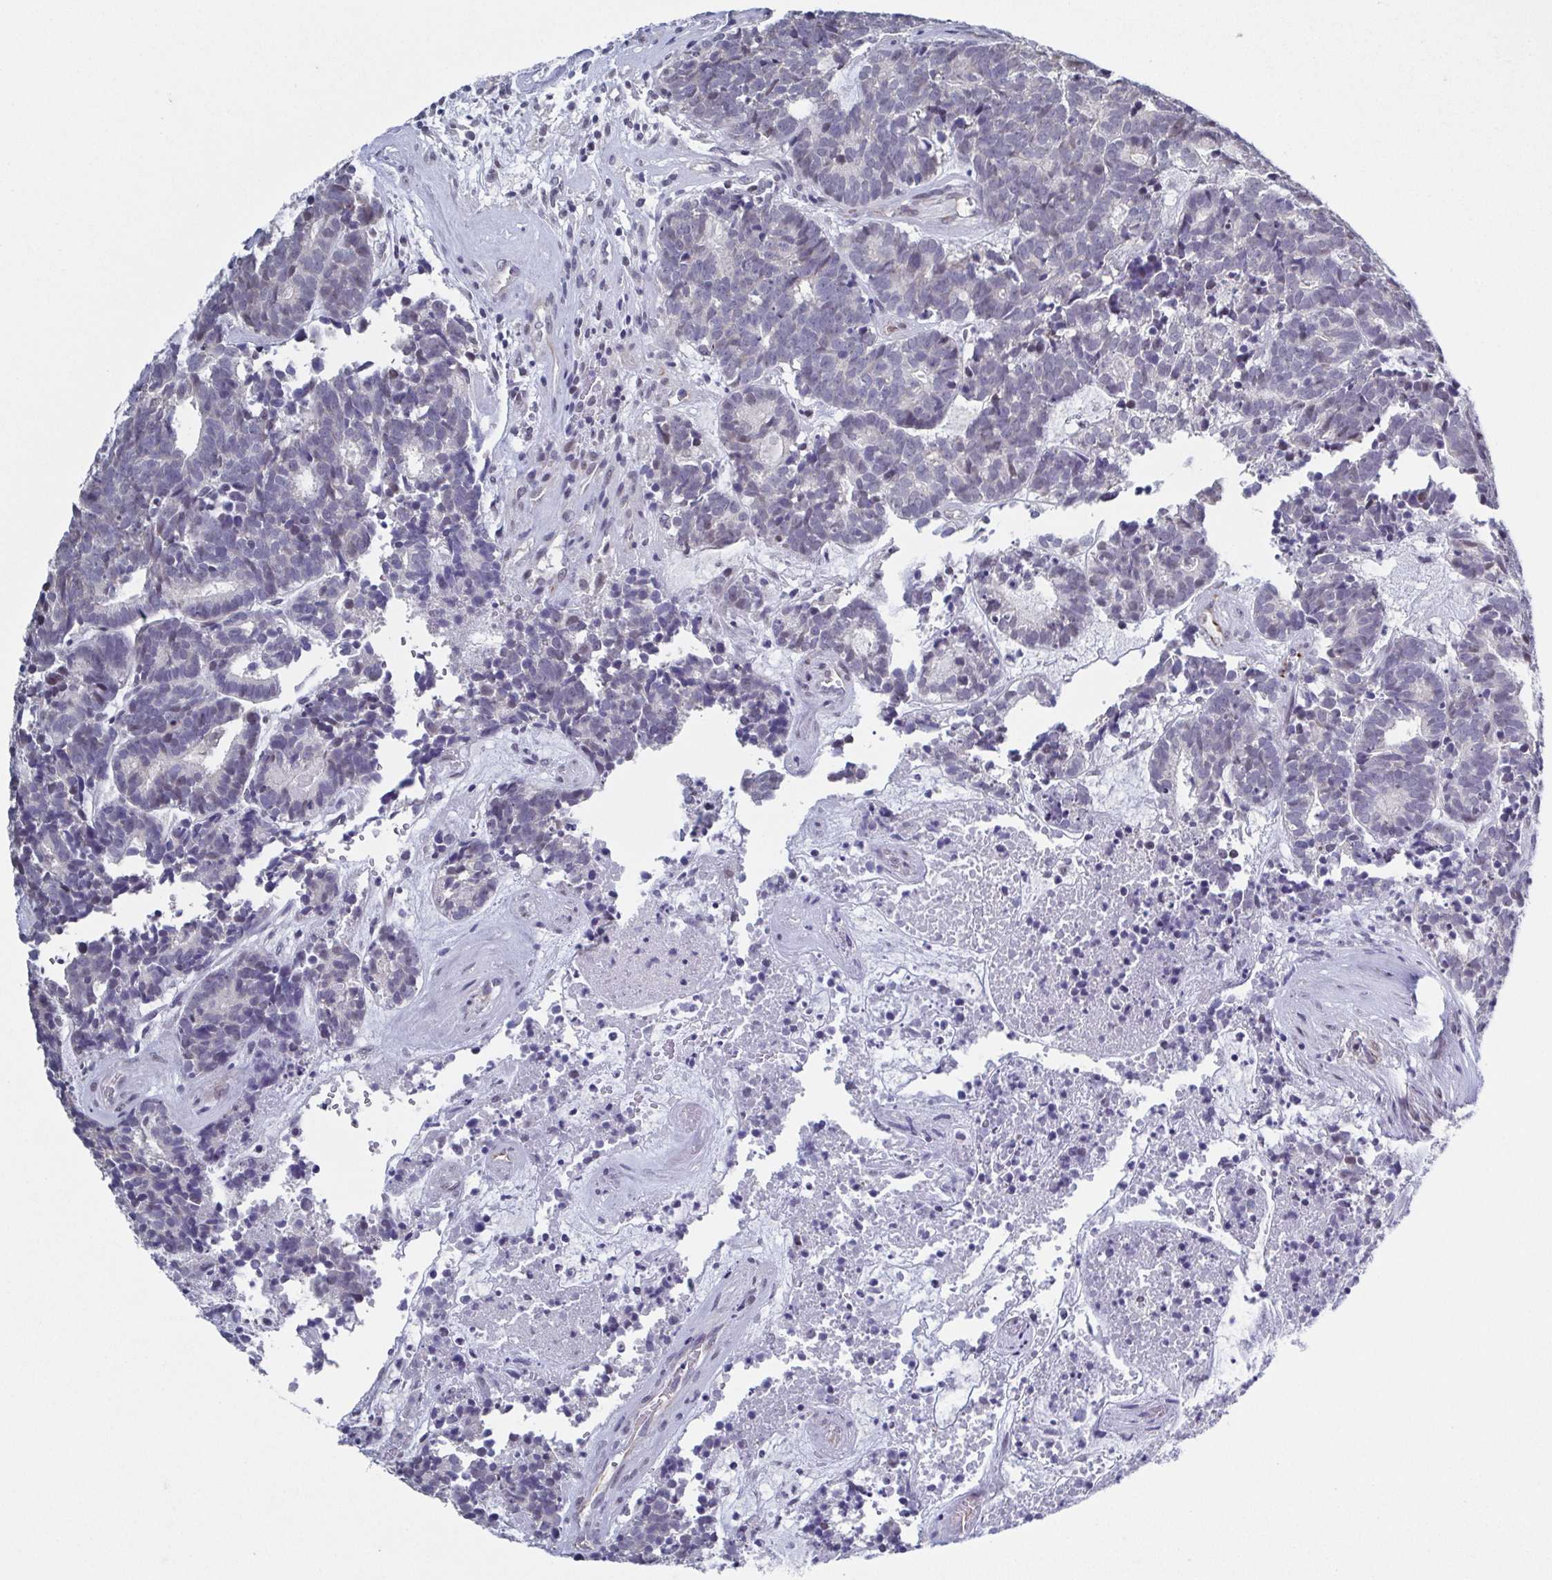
{"staining": {"intensity": "negative", "quantity": "none", "location": "none"}, "tissue": "head and neck cancer", "cell_type": "Tumor cells", "image_type": "cancer", "snomed": [{"axis": "morphology", "description": "Adenocarcinoma, NOS"}, {"axis": "topography", "description": "Head-Neck"}], "caption": "DAB immunohistochemical staining of human adenocarcinoma (head and neck) displays no significant expression in tumor cells.", "gene": "TMEM92", "patient": {"sex": "female", "age": 81}}